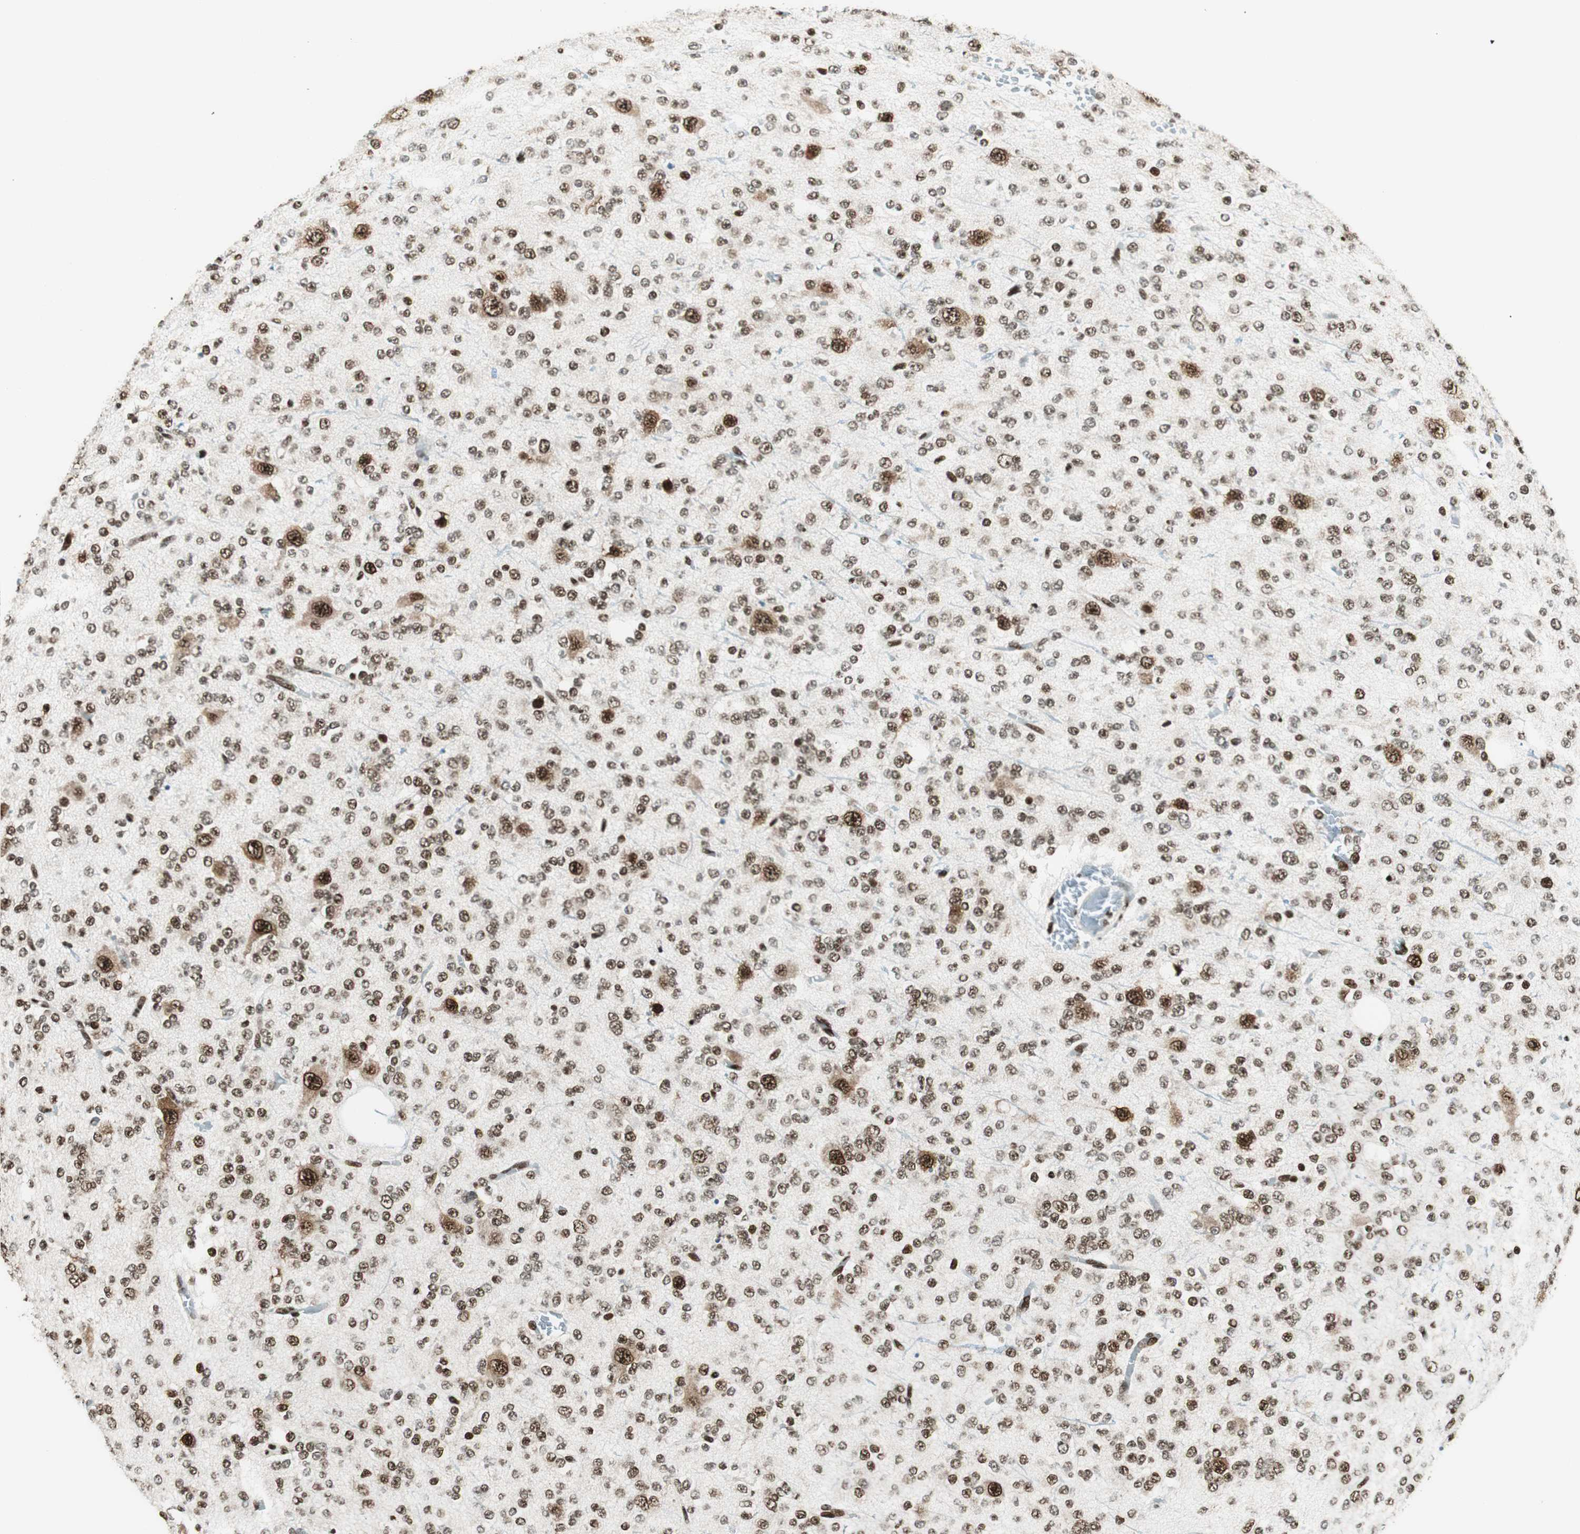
{"staining": {"intensity": "moderate", "quantity": "25%-75%", "location": "nuclear"}, "tissue": "glioma", "cell_type": "Tumor cells", "image_type": "cancer", "snomed": [{"axis": "morphology", "description": "Glioma, malignant, Low grade"}, {"axis": "topography", "description": "Brain"}], "caption": "IHC photomicrograph of neoplastic tissue: human malignant low-grade glioma stained using immunohistochemistry (IHC) reveals medium levels of moderate protein expression localized specifically in the nuclear of tumor cells, appearing as a nuclear brown color.", "gene": "EWSR1", "patient": {"sex": "male", "age": 38}}